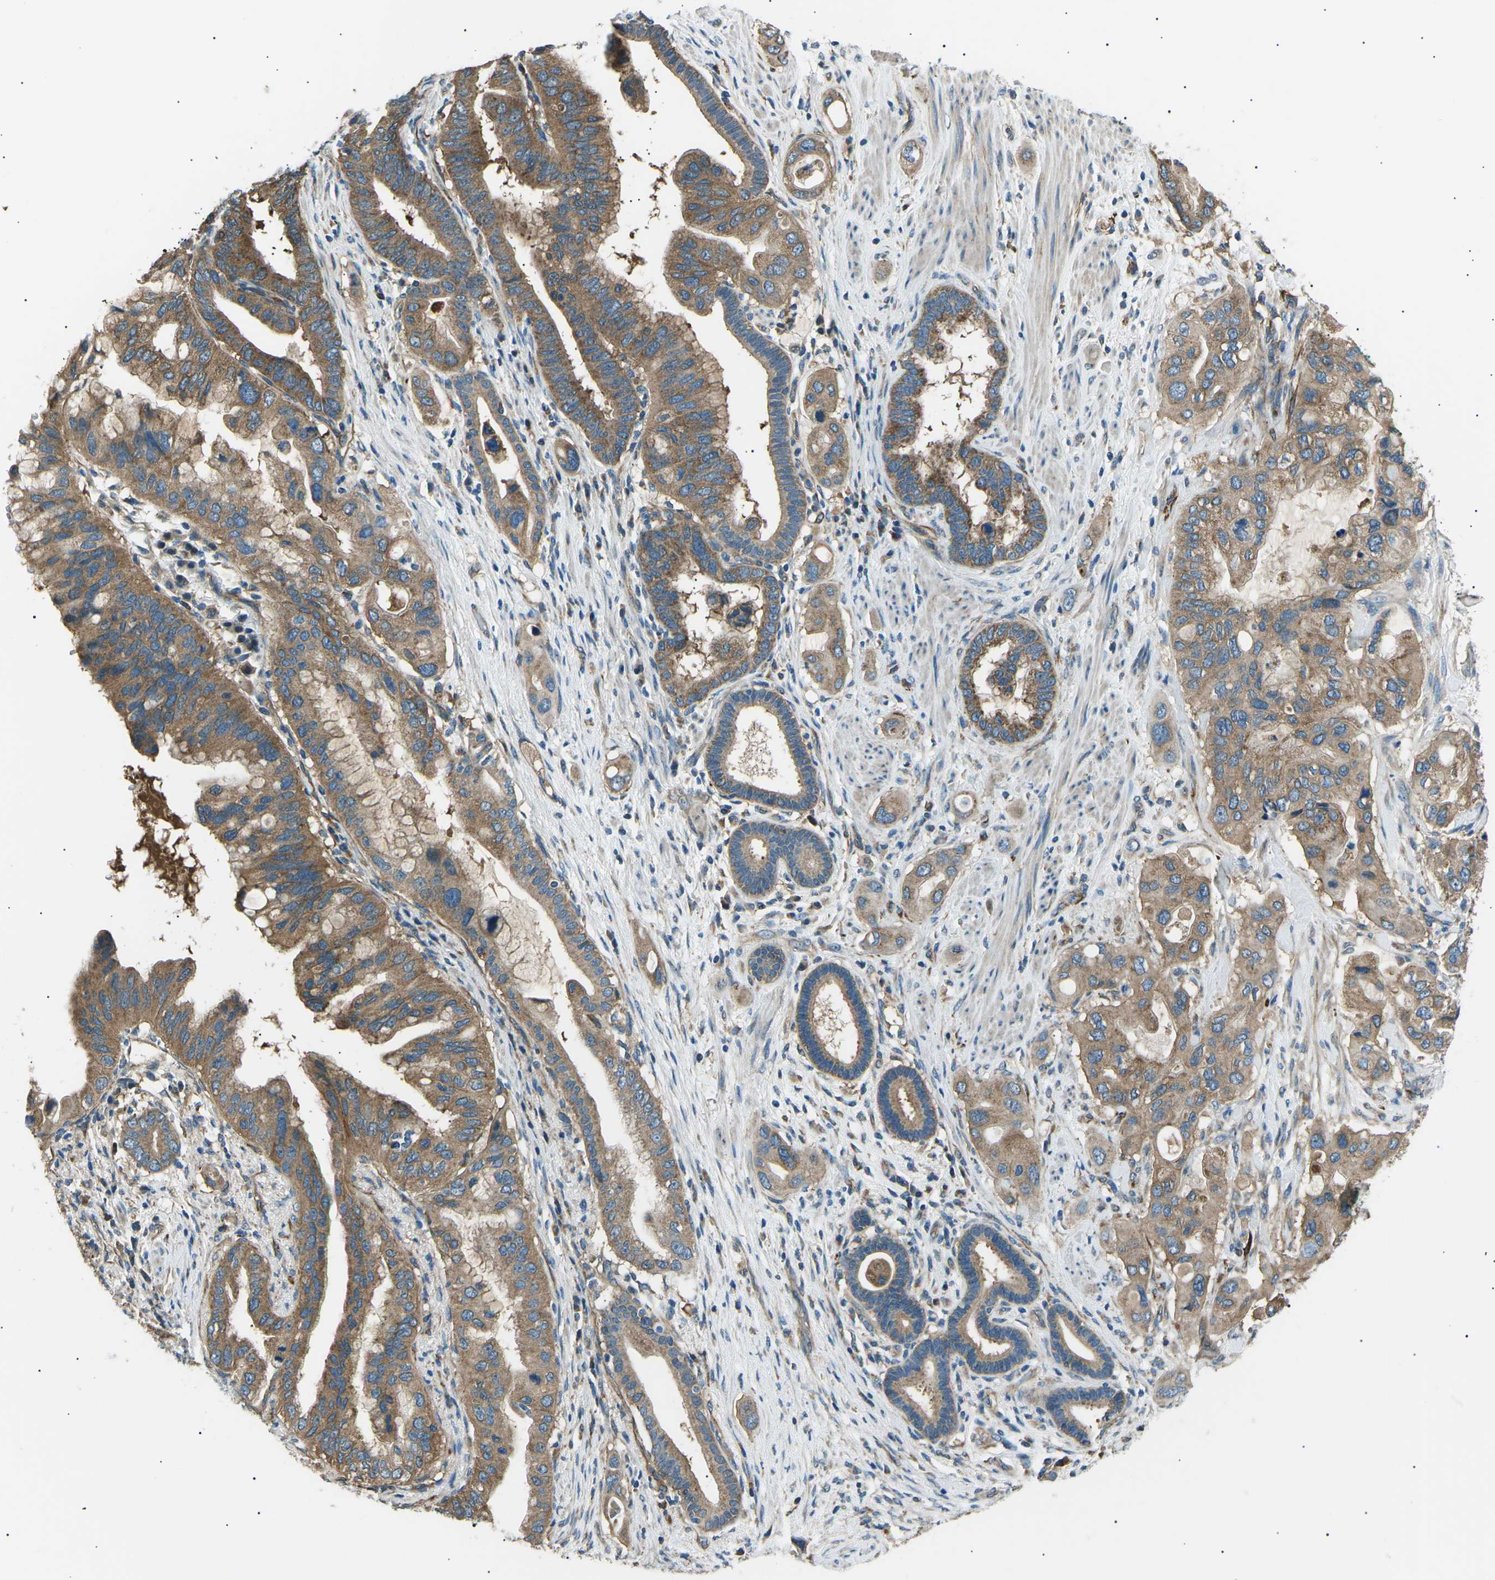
{"staining": {"intensity": "moderate", "quantity": ">75%", "location": "cytoplasmic/membranous"}, "tissue": "pancreatic cancer", "cell_type": "Tumor cells", "image_type": "cancer", "snomed": [{"axis": "morphology", "description": "Adenocarcinoma, NOS"}, {"axis": "topography", "description": "Pancreas"}], "caption": "High-power microscopy captured an IHC histopathology image of pancreatic cancer (adenocarcinoma), revealing moderate cytoplasmic/membranous staining in approximately >75% of tumor cells.", "gene": "SLK", "patient": {"sex": "female", "age": 56}}